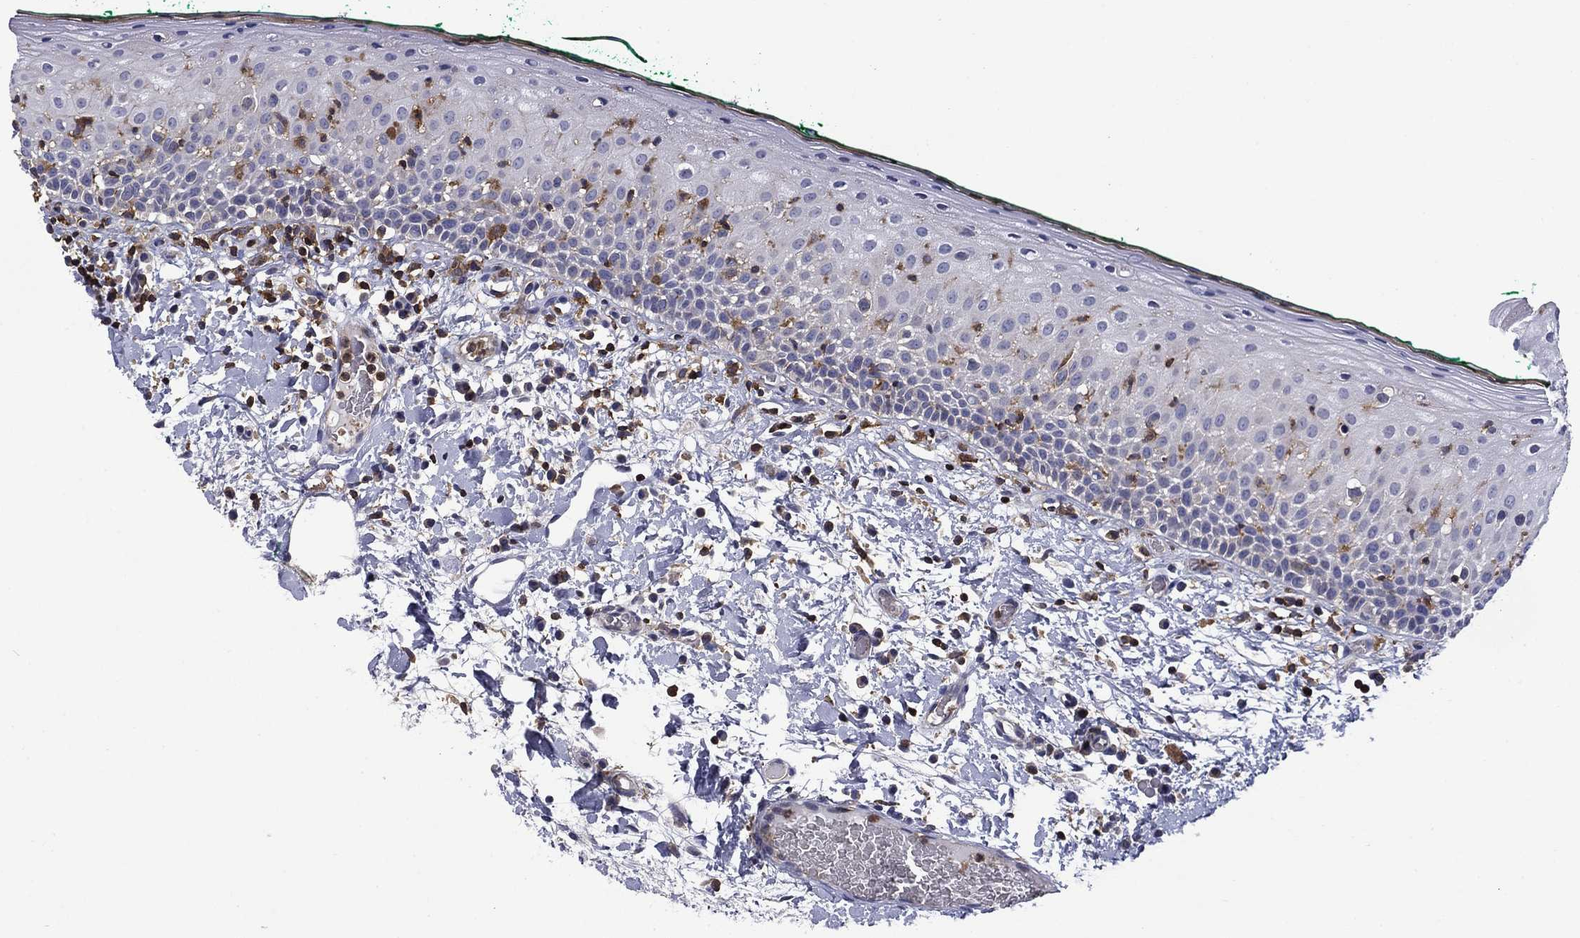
{"staining": {"intensity": "negative", "quantity": "none", "location": "none"}, "tissue": "oral mucosa", "cell_type": "Squamous epithelial cells", "image_type": "normal", "snomed": [{"axis": "morphology", "description": "Normal tissue, NOS"}, {"axis": "topography", "description": "Oral tissue"}], "caption": "Immunohistochemistry image of normal oral mucosa stained for a protein (brown), which shows no expression in squamous epithelial cells.", "gene": "ARHGAP45", "patient": {"sex": "female", "age": 83}}